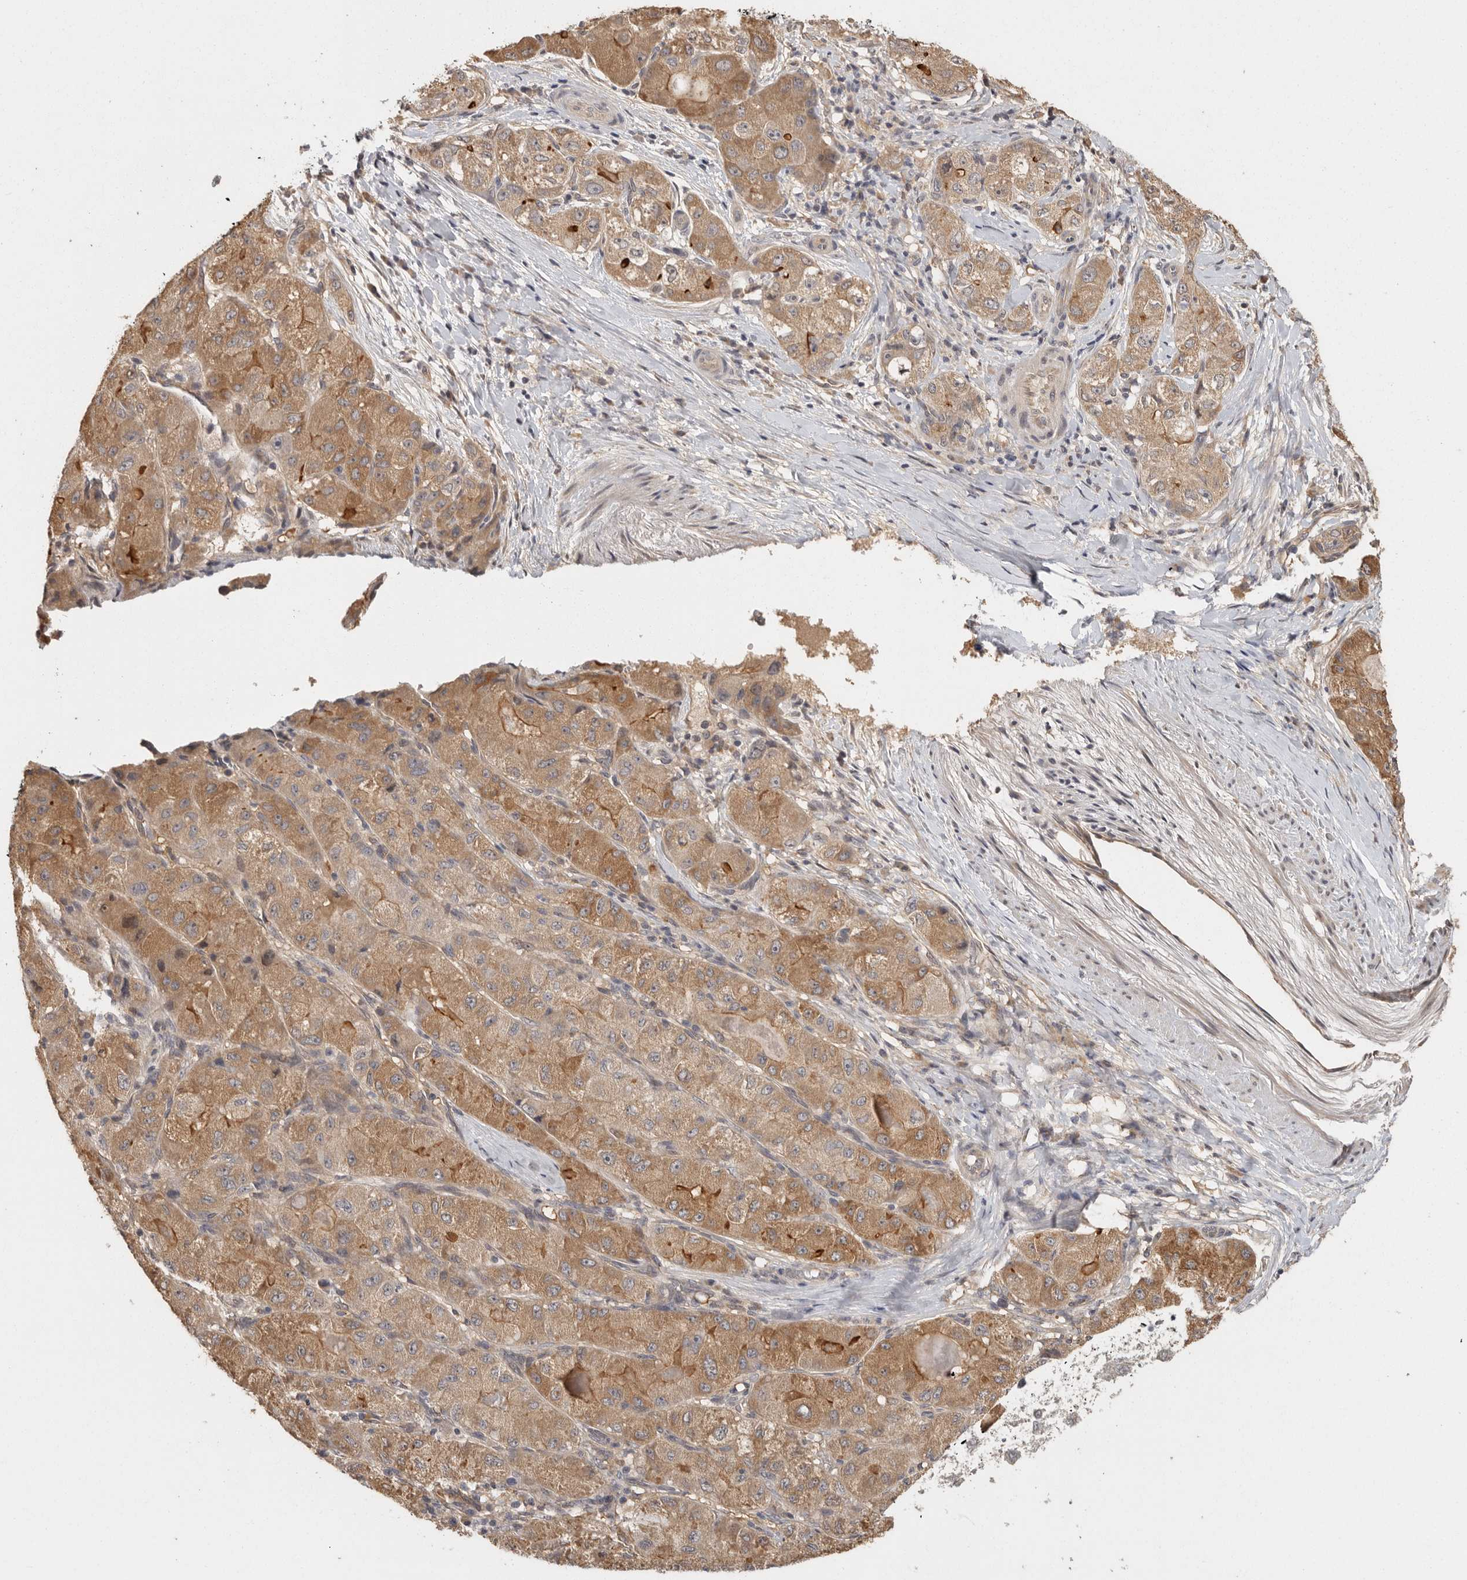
{"staining": {"intensity": "moderate", "quantity": ">75%", "location": "cytoplasmic/membranous"}, "tissue": "liver cancer", "cell_type": "Tumor cells", "image_type": "cancer", "snomed": [{"axis": "morphology", "description": "Carcinoma, Hepatocellular, NOS"}, {"axis": "topography", "description": "Liver"}], "caption": "A brown stain highlights moderate cytoplasmic/membranous expression of a protein in liver hepatocellular carcinoma tumor cells.", "gene": "BAIAP2", "patient": {"sex": "male", "age": 80}}